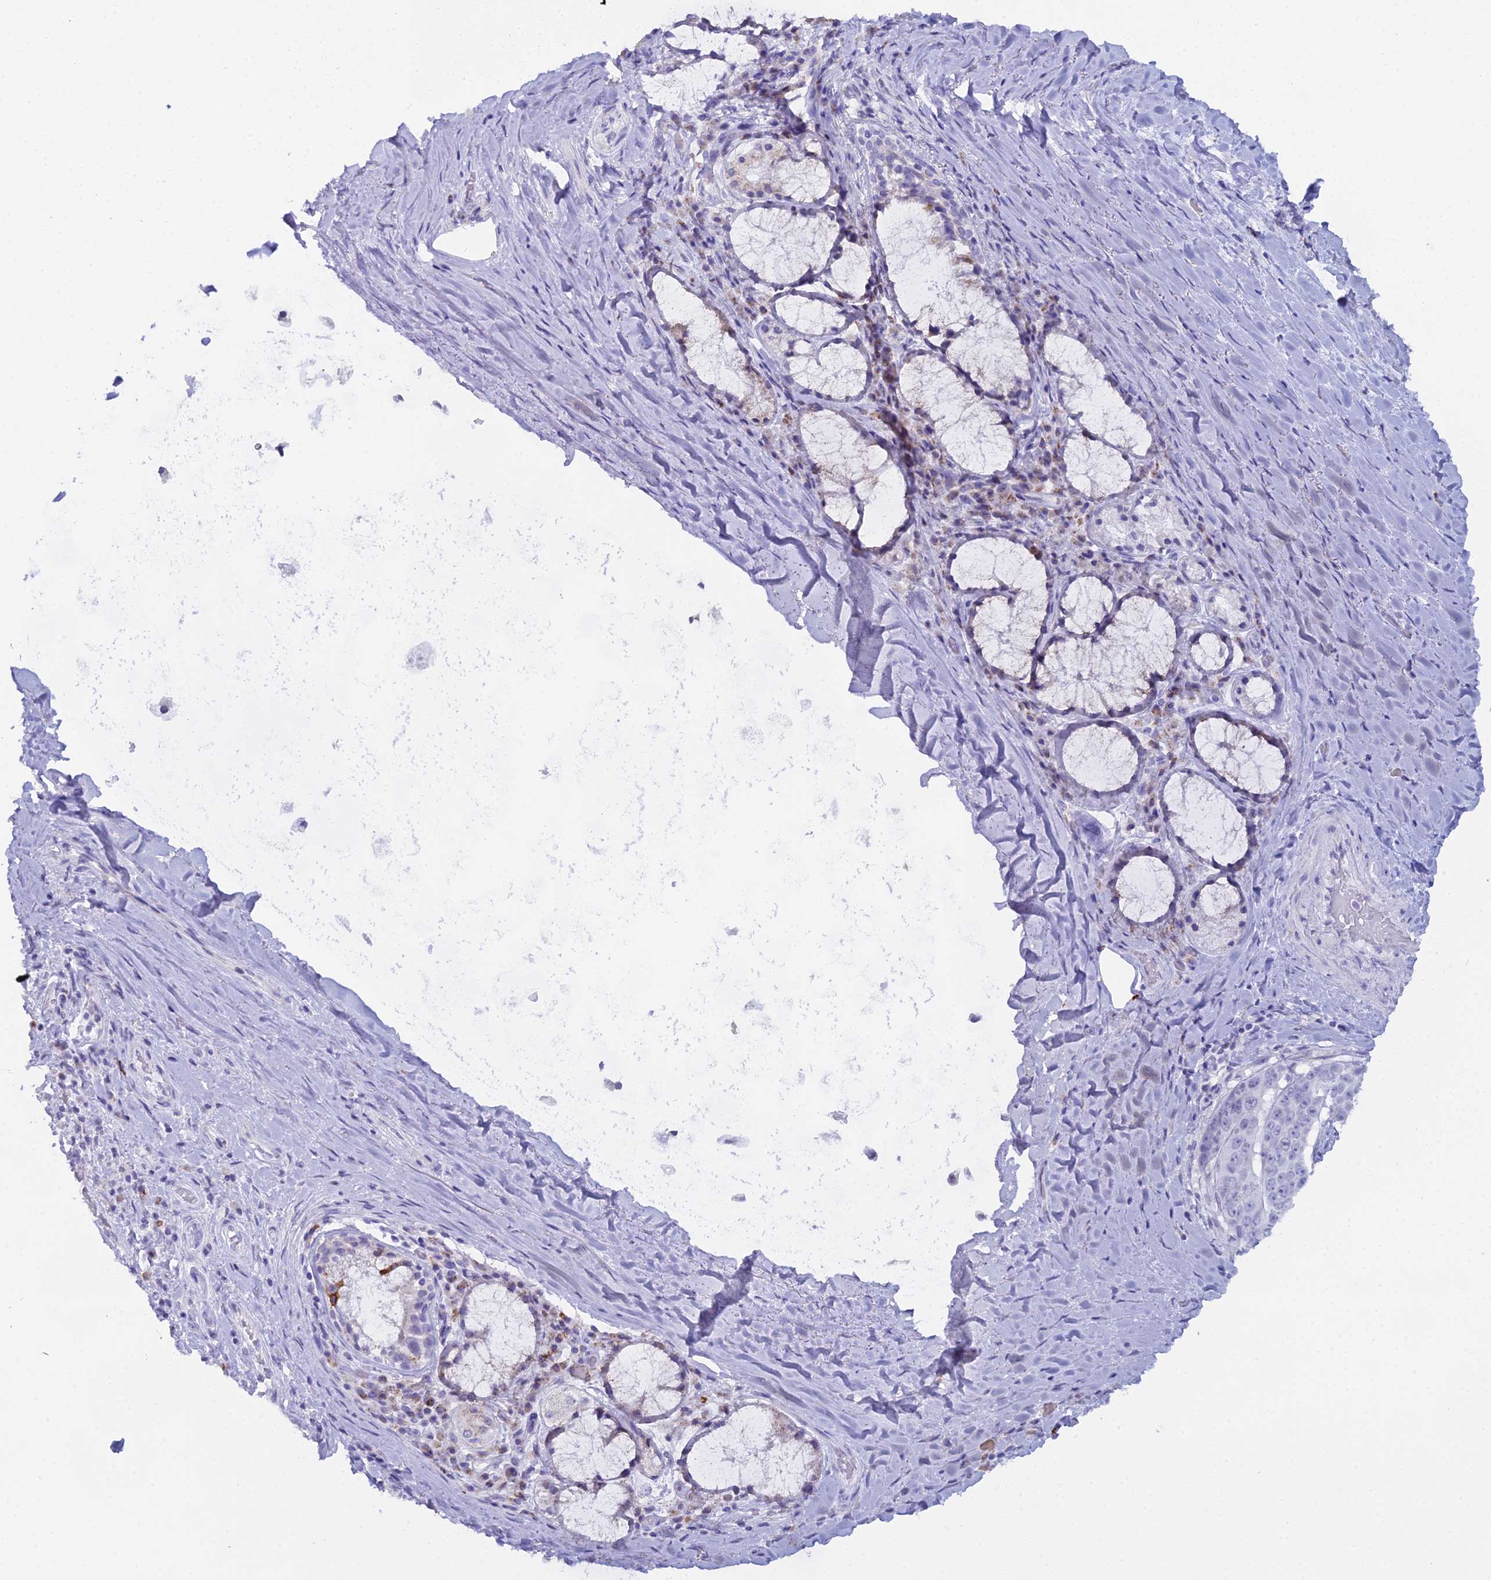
{"staining": {"intensity": "negative", "quantity": "none", "location": "none"}, "tissue": "adipose tissue", "cell_type": "Adipocytes", "image_type": "normal", "snomed": [{"axis": "morphology", "description": "Normal tissue, NOS"}, {"axis": "morphology", "description": "Squamous cell carcinoma, NOS"}, {"axis": "topography", "description": "Bronchus"}, {"axis": "topography", "description": "Lung"}], "caption": "Immunohistochemistry (IHC) micrograph of unremarkable human adipose tissue stained for a protein (brown), which exhibits no expression in adipocytes.", "gene": "CGB1", "patient": {"sex": "male", "age": 64}}